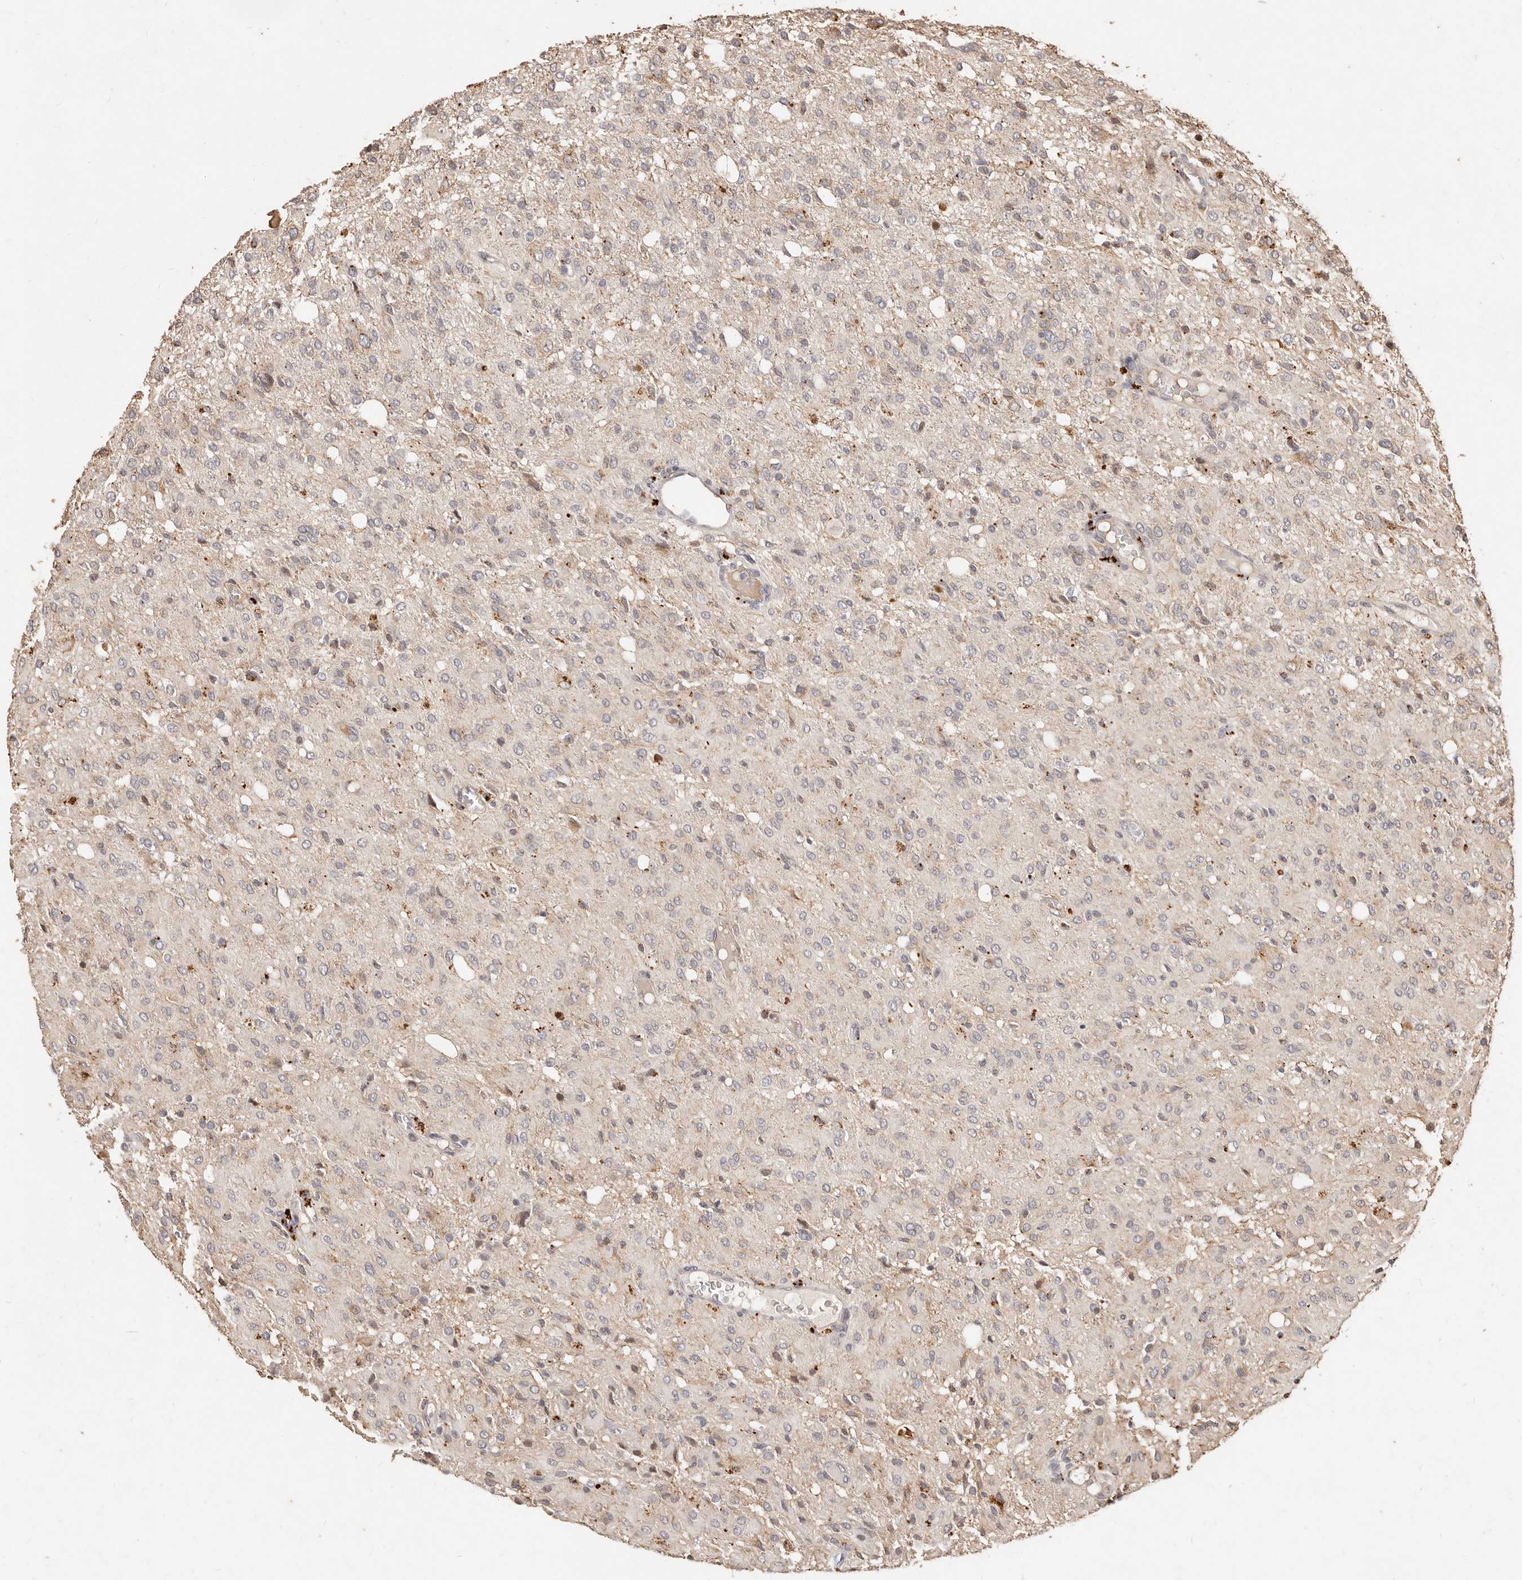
{"staining": {"intensity": "weak", "quantity": "<25%", "location": "cytoplasmic/membranous"}, "tissue": "glioma", "cell_type": "Tumor cells", "image_type": "cancer", "snomed": [{"axis": "morphology", "description": "Glioma, malignant, High grade"}, {"axis": "topography", "description": "Brain"}], "caption": "Immunohistochemical staining of malignant high-grade glioma reveals no significant expression in tumor cells.", "gene": "KIF9", "patient": {"sex": "female", "age": 59}}